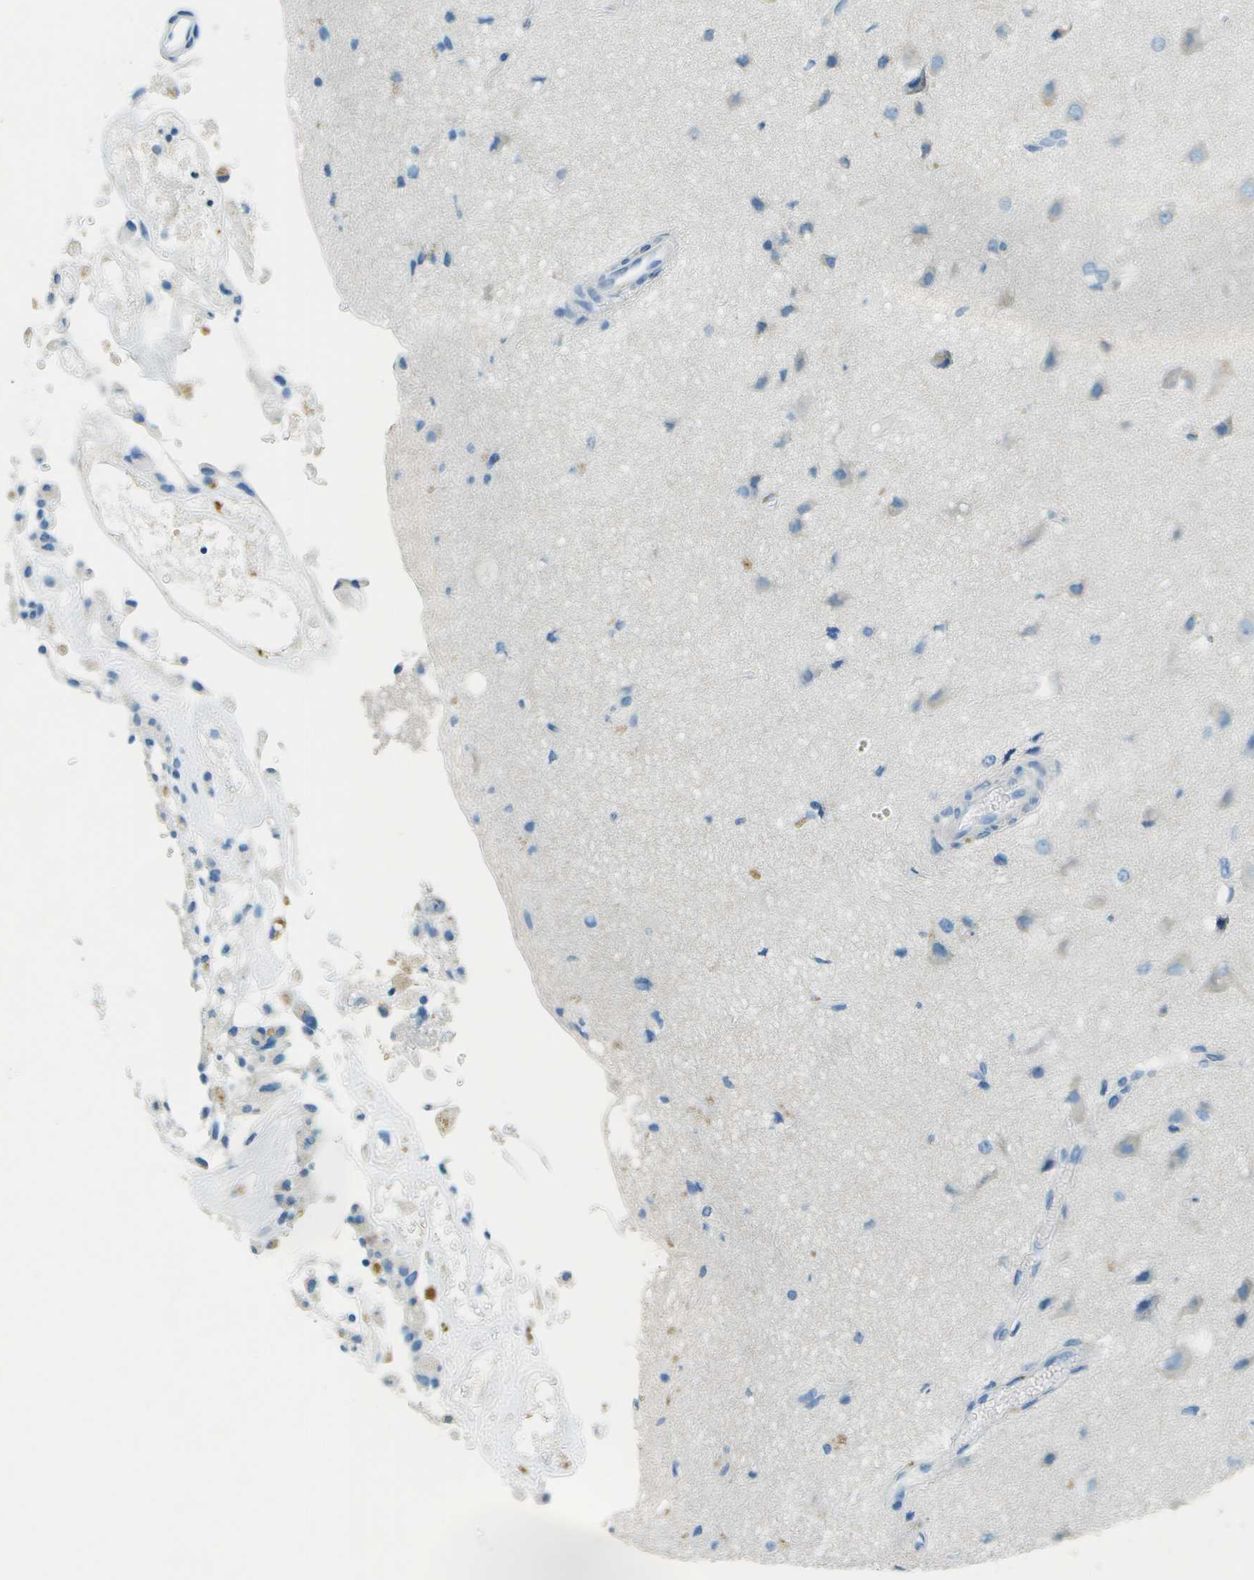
{"staining": {"intensity": "negative", "quantity": "none", "location": "none"}, "tissue": "glioma", "cell_type": "Tumor cells", "image_type": "cancer", "snomed": [{"axis": "morphology", "description": "Glioma, malignant, High grade"}, {"axis": "topography", "description": "Brain"}], "caption": "The immunohistochemistry (IHC) micrograph has no significant positivity in tumor cells of malignant glioma (high-grade) tissue.", "gene": "SLC16A10", "patient": {"sex": "female", "age": 59}}